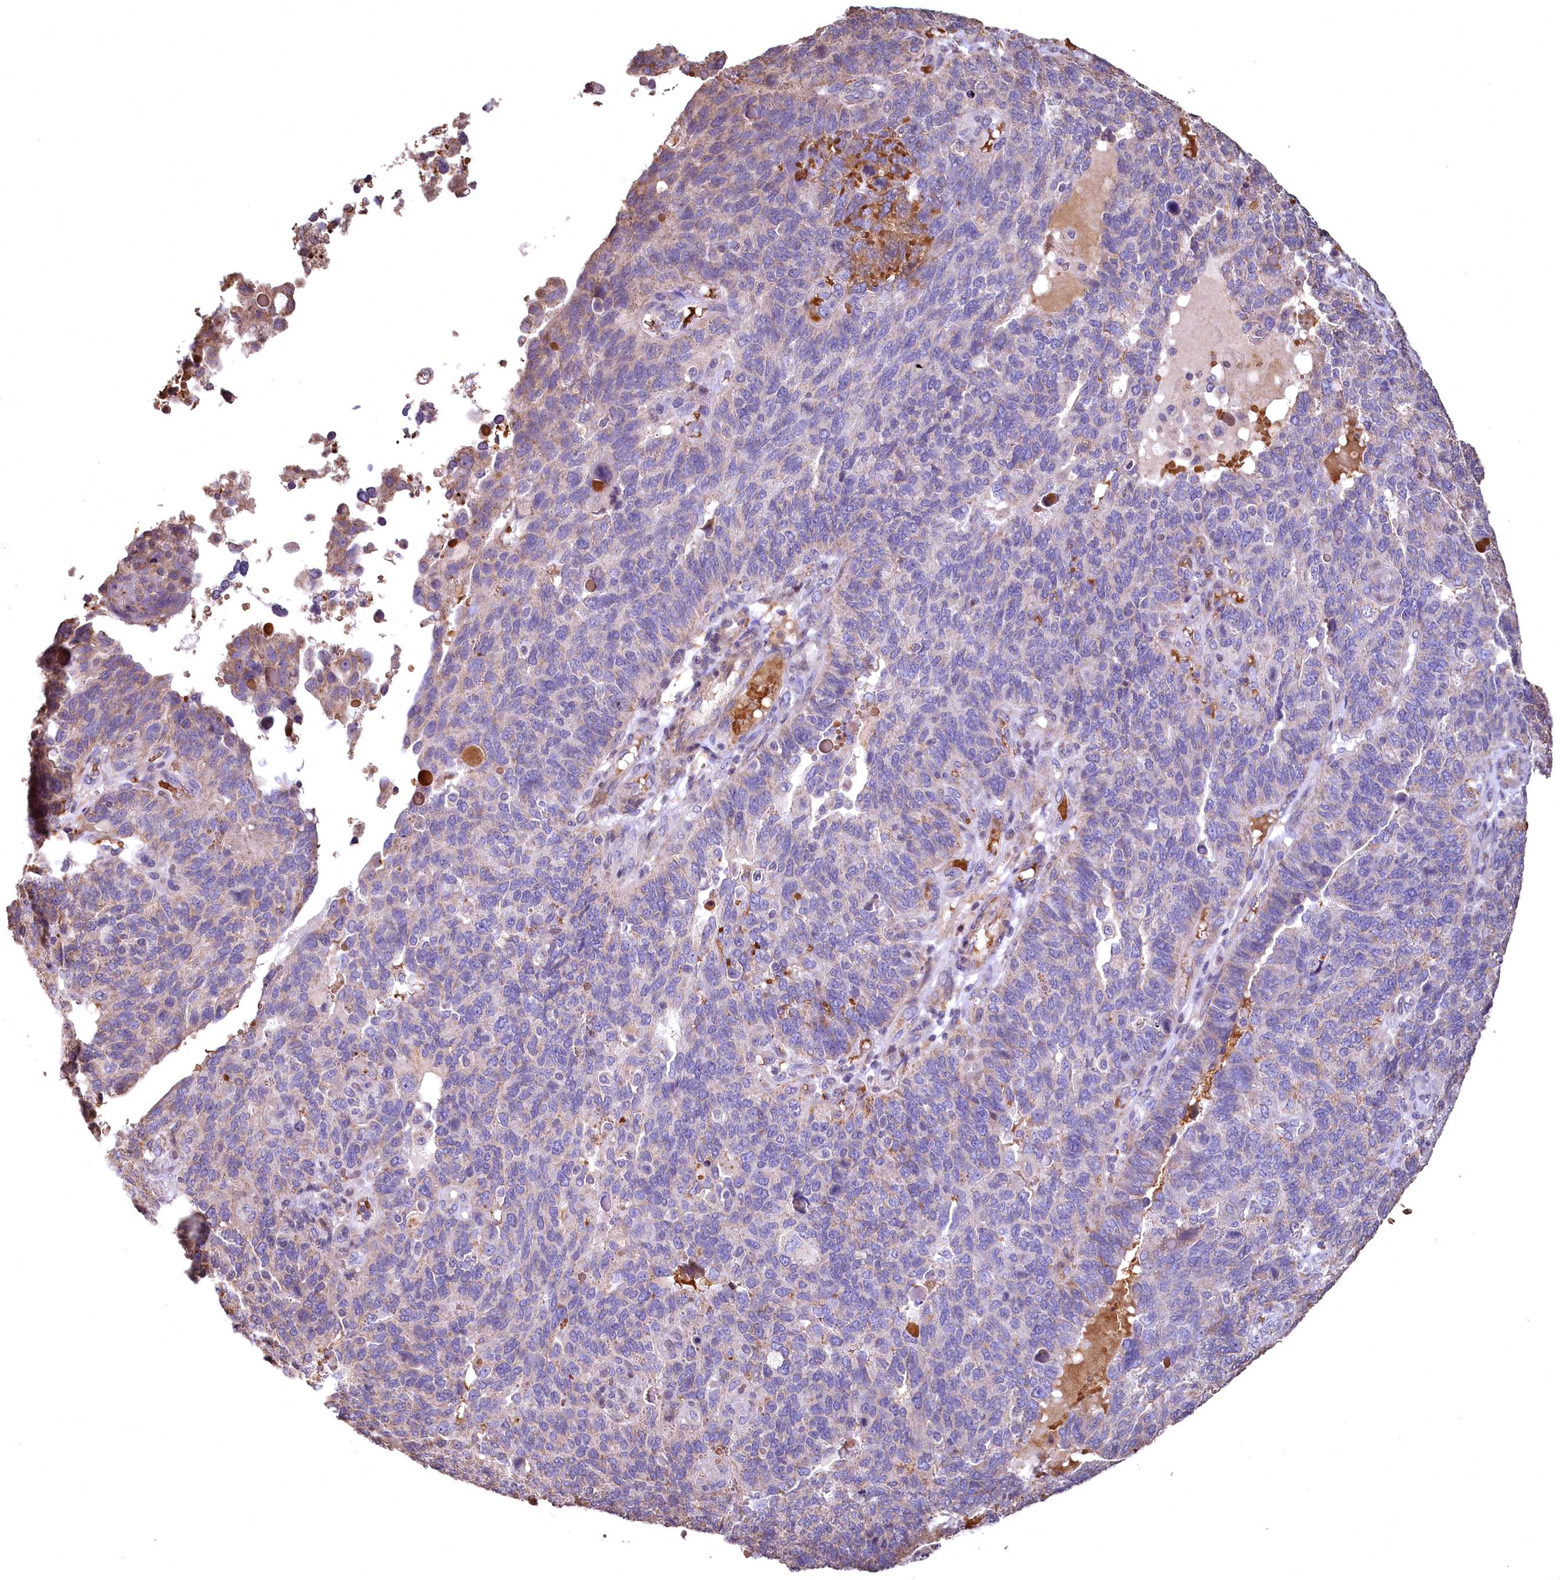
{"staining": {"intensity": "negative", "quantity": "none", "location": "none"}, "tissue": "endometrial cancer", "cell_type": "Tumor cells", "image_type": "cancer", "snomed": [{"axis": "morphology", "description": "Adenocarcinoma, NOS"}, {"axis": "topography", "description": "Endometrium"}], "caption": "Tumor cells show no significant positivity in adenocarcinoma (endometrial).", "gene": "SPTA1", "patient": {"sex": "female", "age": 66}}